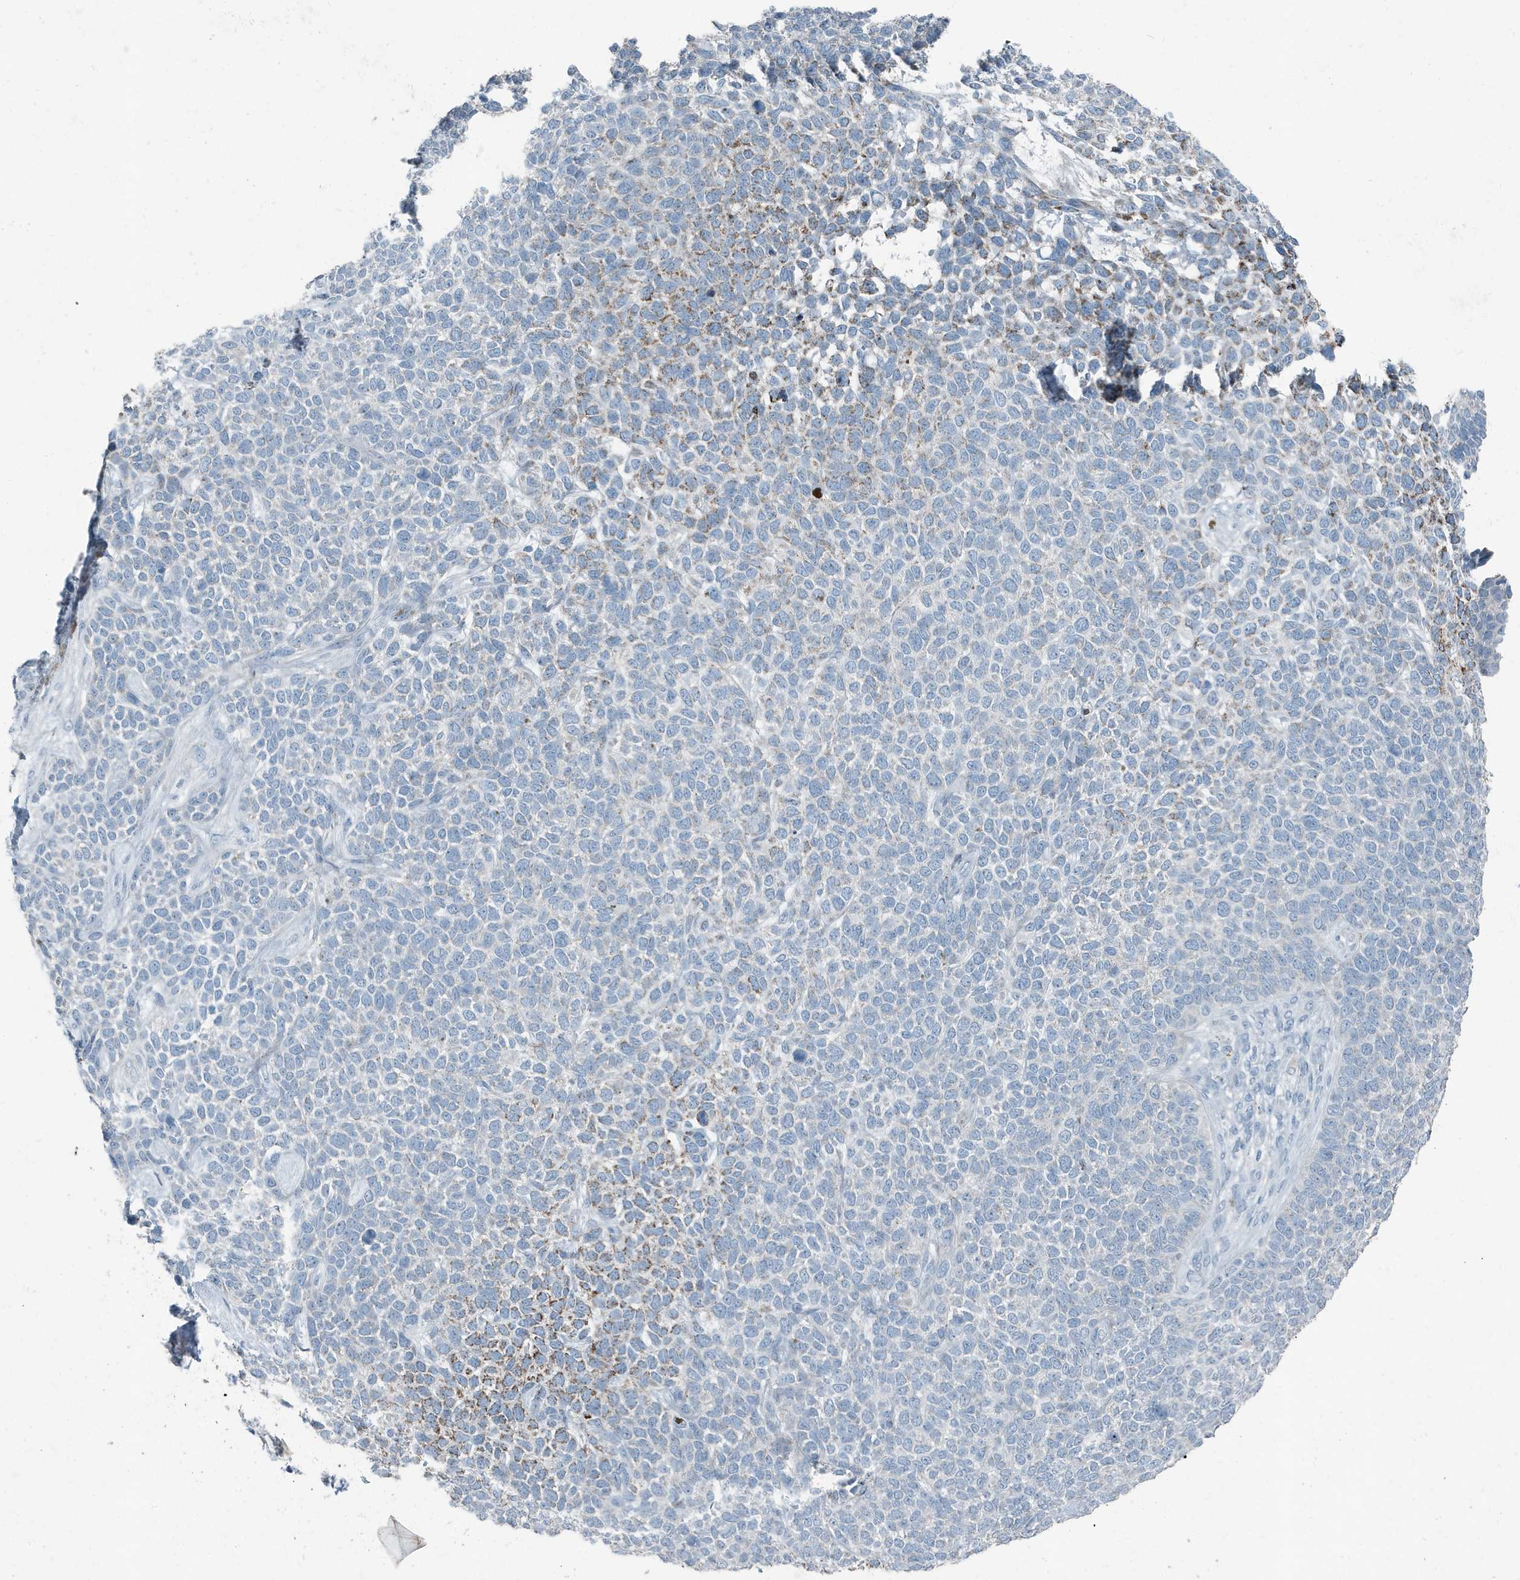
{"staining": {"intensity": "moderate", "quantity": "<25%", "location": "cytoplasmic/membranous"}, "tissue": "skin cancer", "cell_type": "Tumor cells", "image_type": "cancer", "snomed": [{"axis": "morphology", "description": "Basal cell carcinoma"}, {"axis": "topography", "description": "Skin"}], "caption": "Human basal cell carcinoma (skin) stained for a protein (brown) demonstrates moderate cytoplasmic/membranous positive positivity in about <25% of tumor cells.", "gene": "FAM162A", "patient": {"sex": "female", "age": 84}}